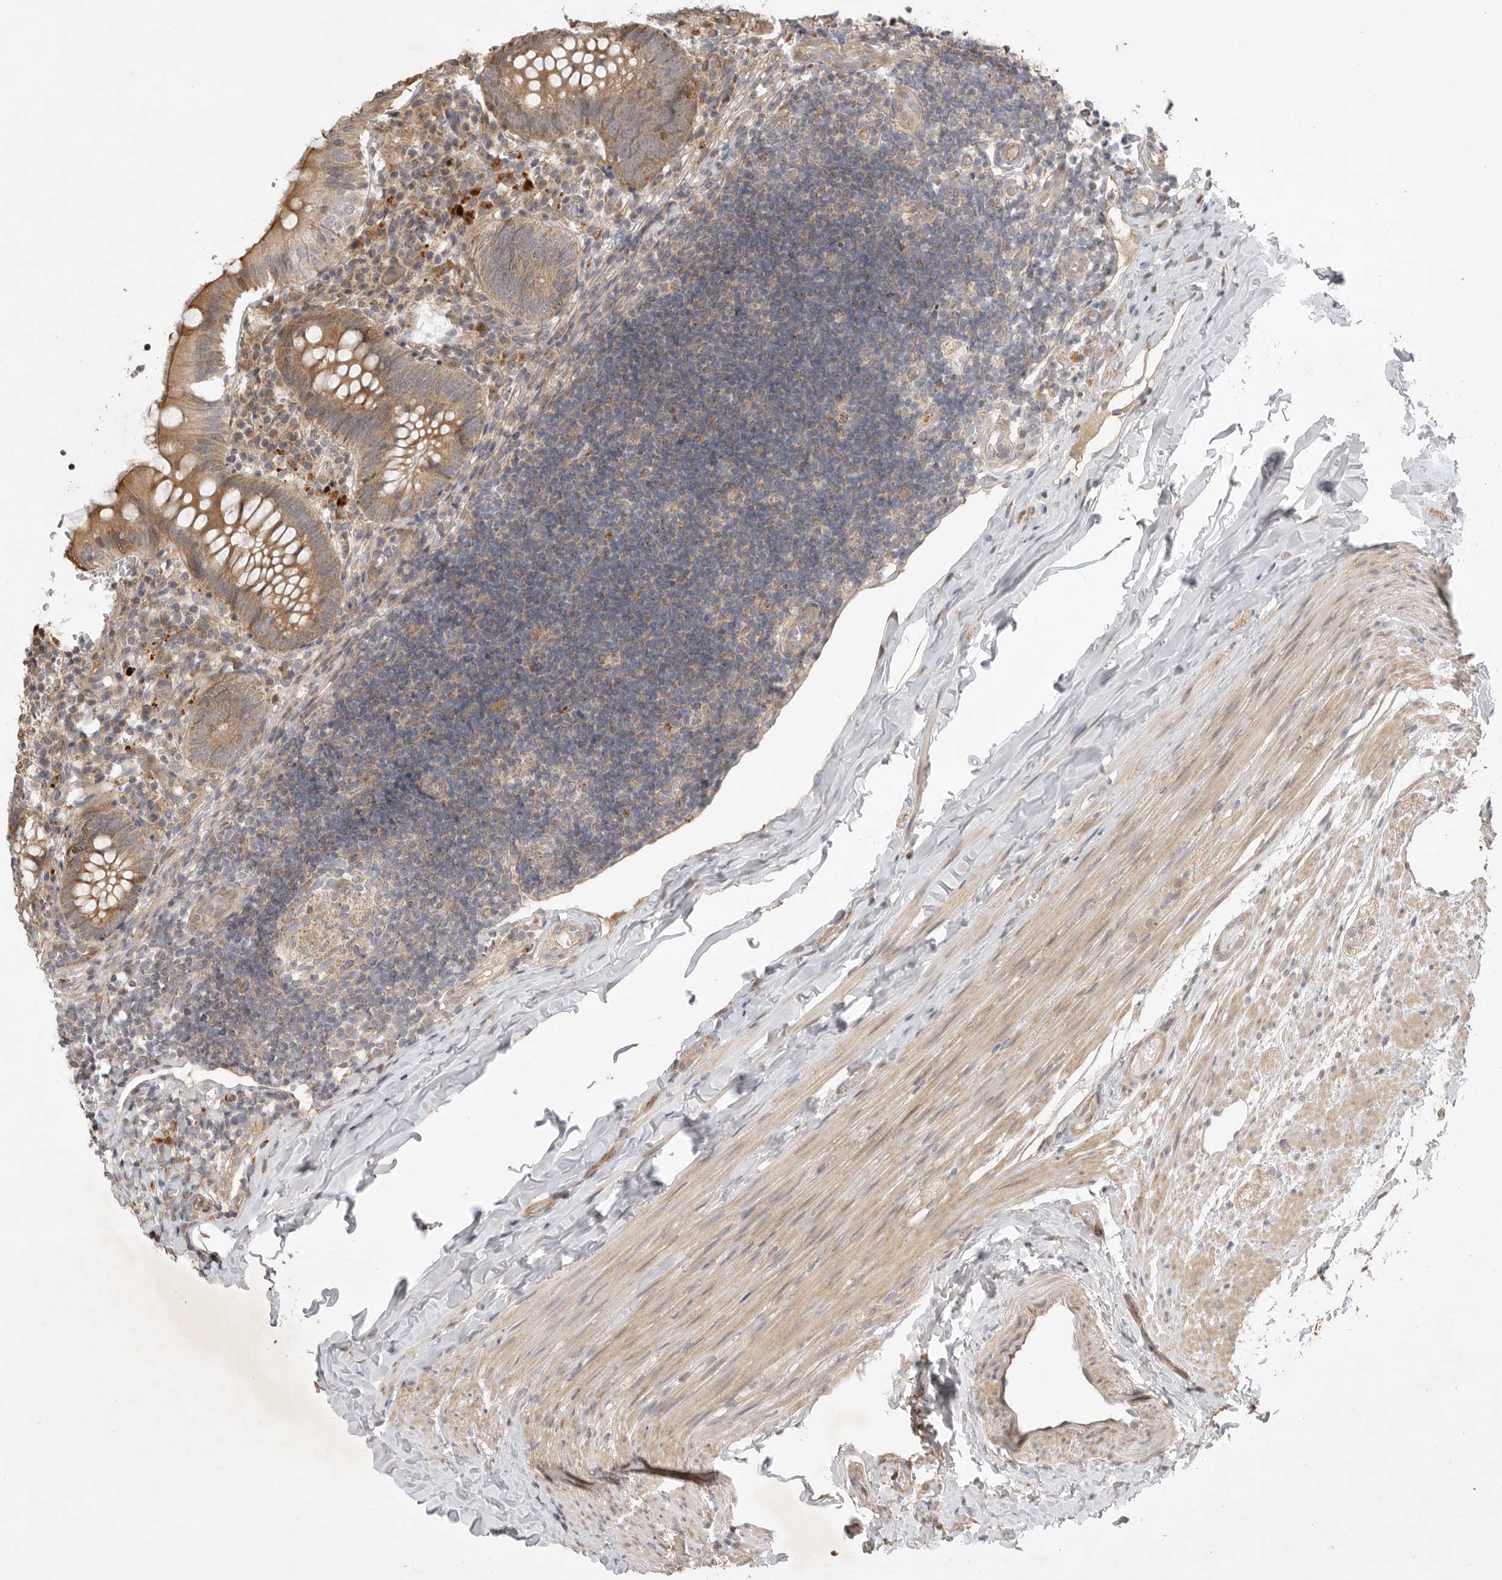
{"staining": {"intensity": "moderate", "quantity": ">75%", "location": "cytoplasmic/membranous"}, "tissue": "appendix", "cell_type": "Glandular cells", "image_type": "normal", "snomed": [{"axis": "morphology", "description": "Normal tissue, NOS"}, {"axis": "topography", "description": "Appendix"}], "caption": "Moderate cytoplasmic/membranous positivity for a protein is appreciated in approximately >75% of glandular cells of unremarkable appendix using immunohistochemistry.", "gene": "DPH7", "patient": {"sex": "male", "age": 8}}